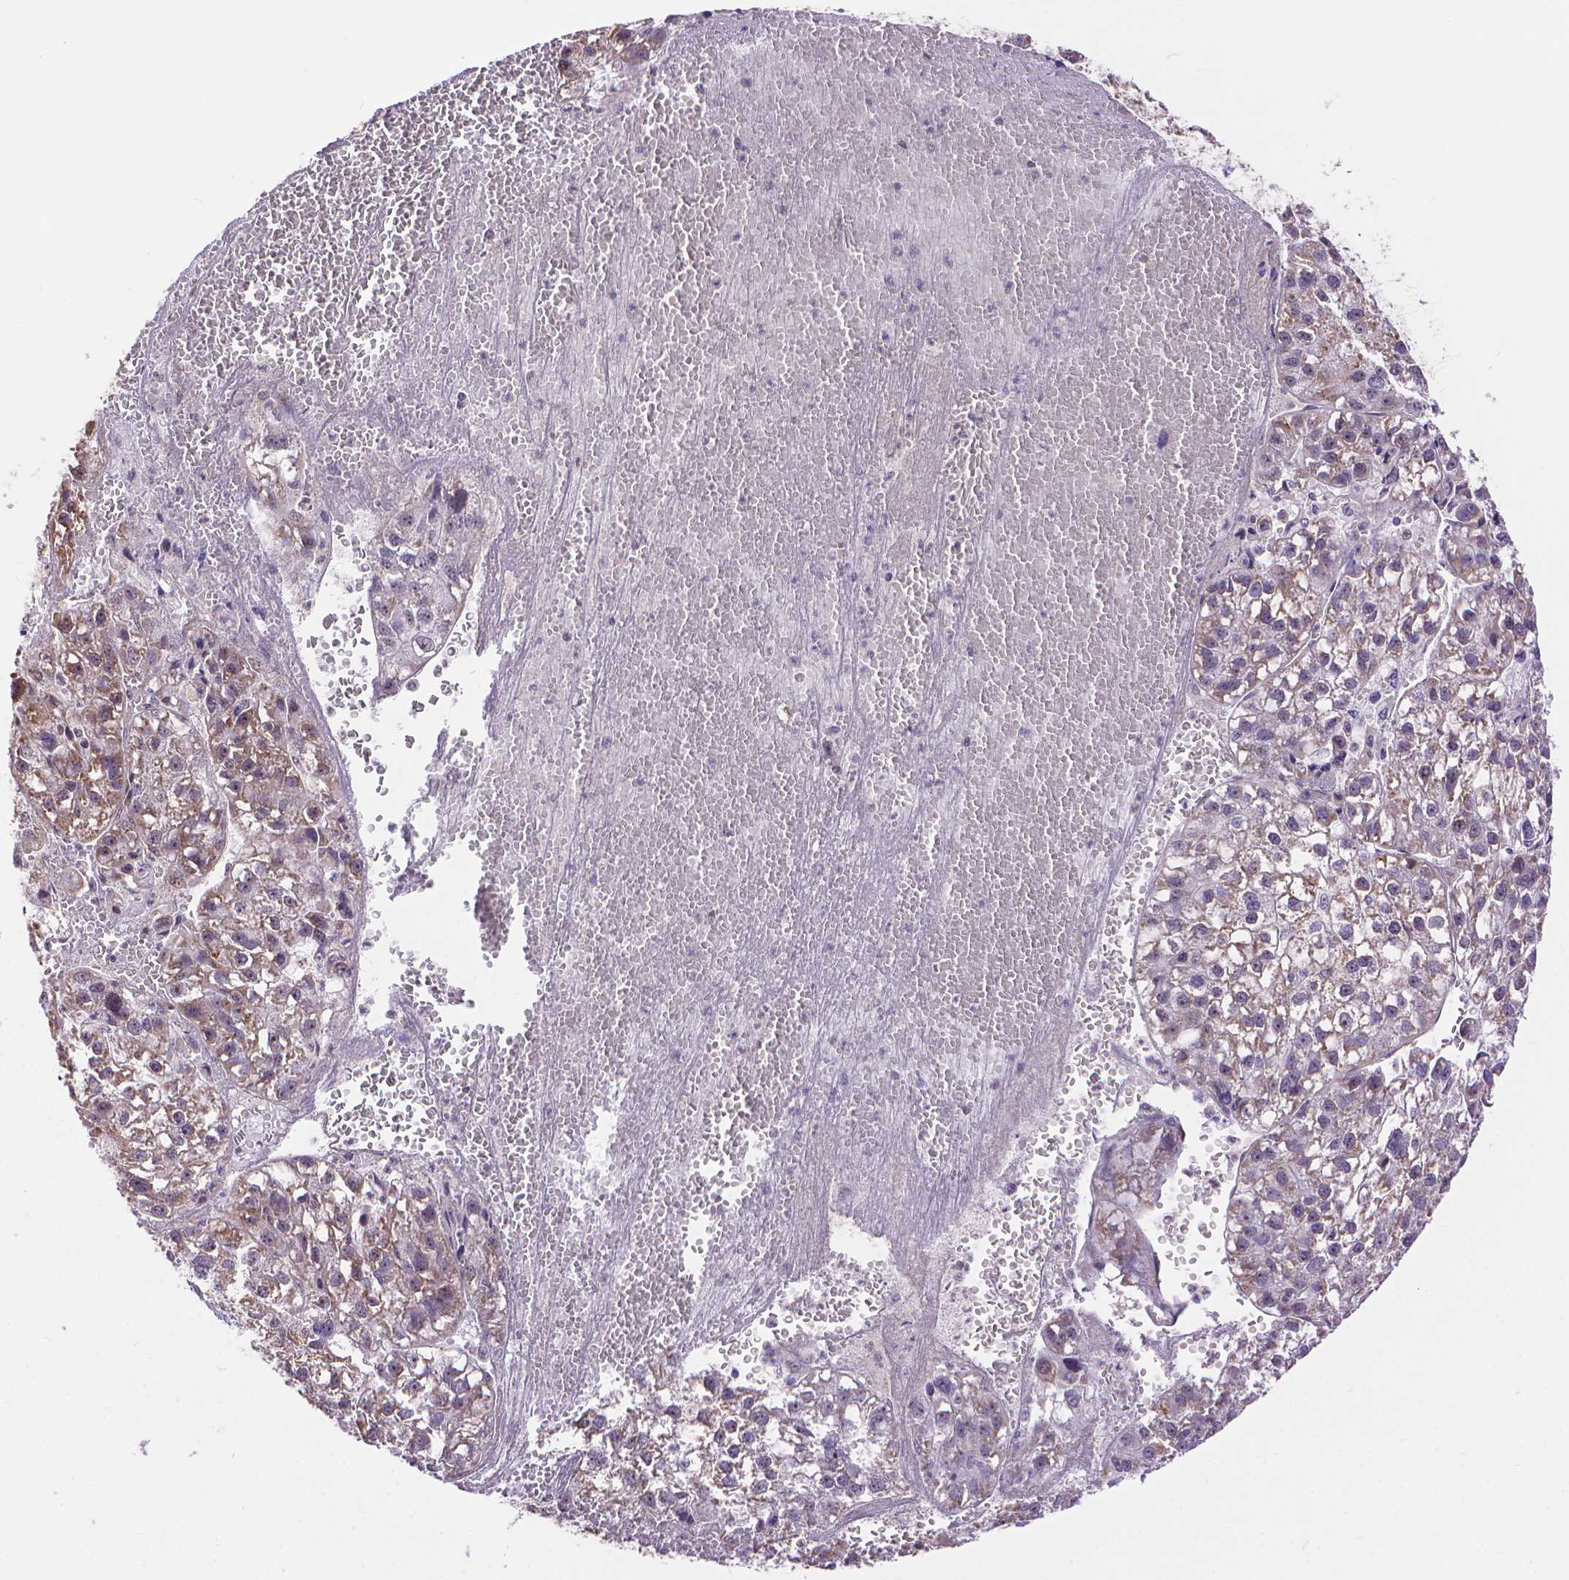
{"staining": {"intensity": "negative", "quantity": "none", "location": "none"}, "tissue": "liver cancer", "cell_type": "Tumor cells", "image_type": "cancer", "snomed": [{"axis": "morphology", "description": "Carcinoma, Hepatocellular, NOS"}, {"axis": "topography", "description": "Liver"}], "caption": "Liver hepatocellular carcinoma was stained to show a protein in brown. There is no significant staining in tumor cells.", "gene": "TMEM135", "patient": {"sex": "female", "age": 70}}